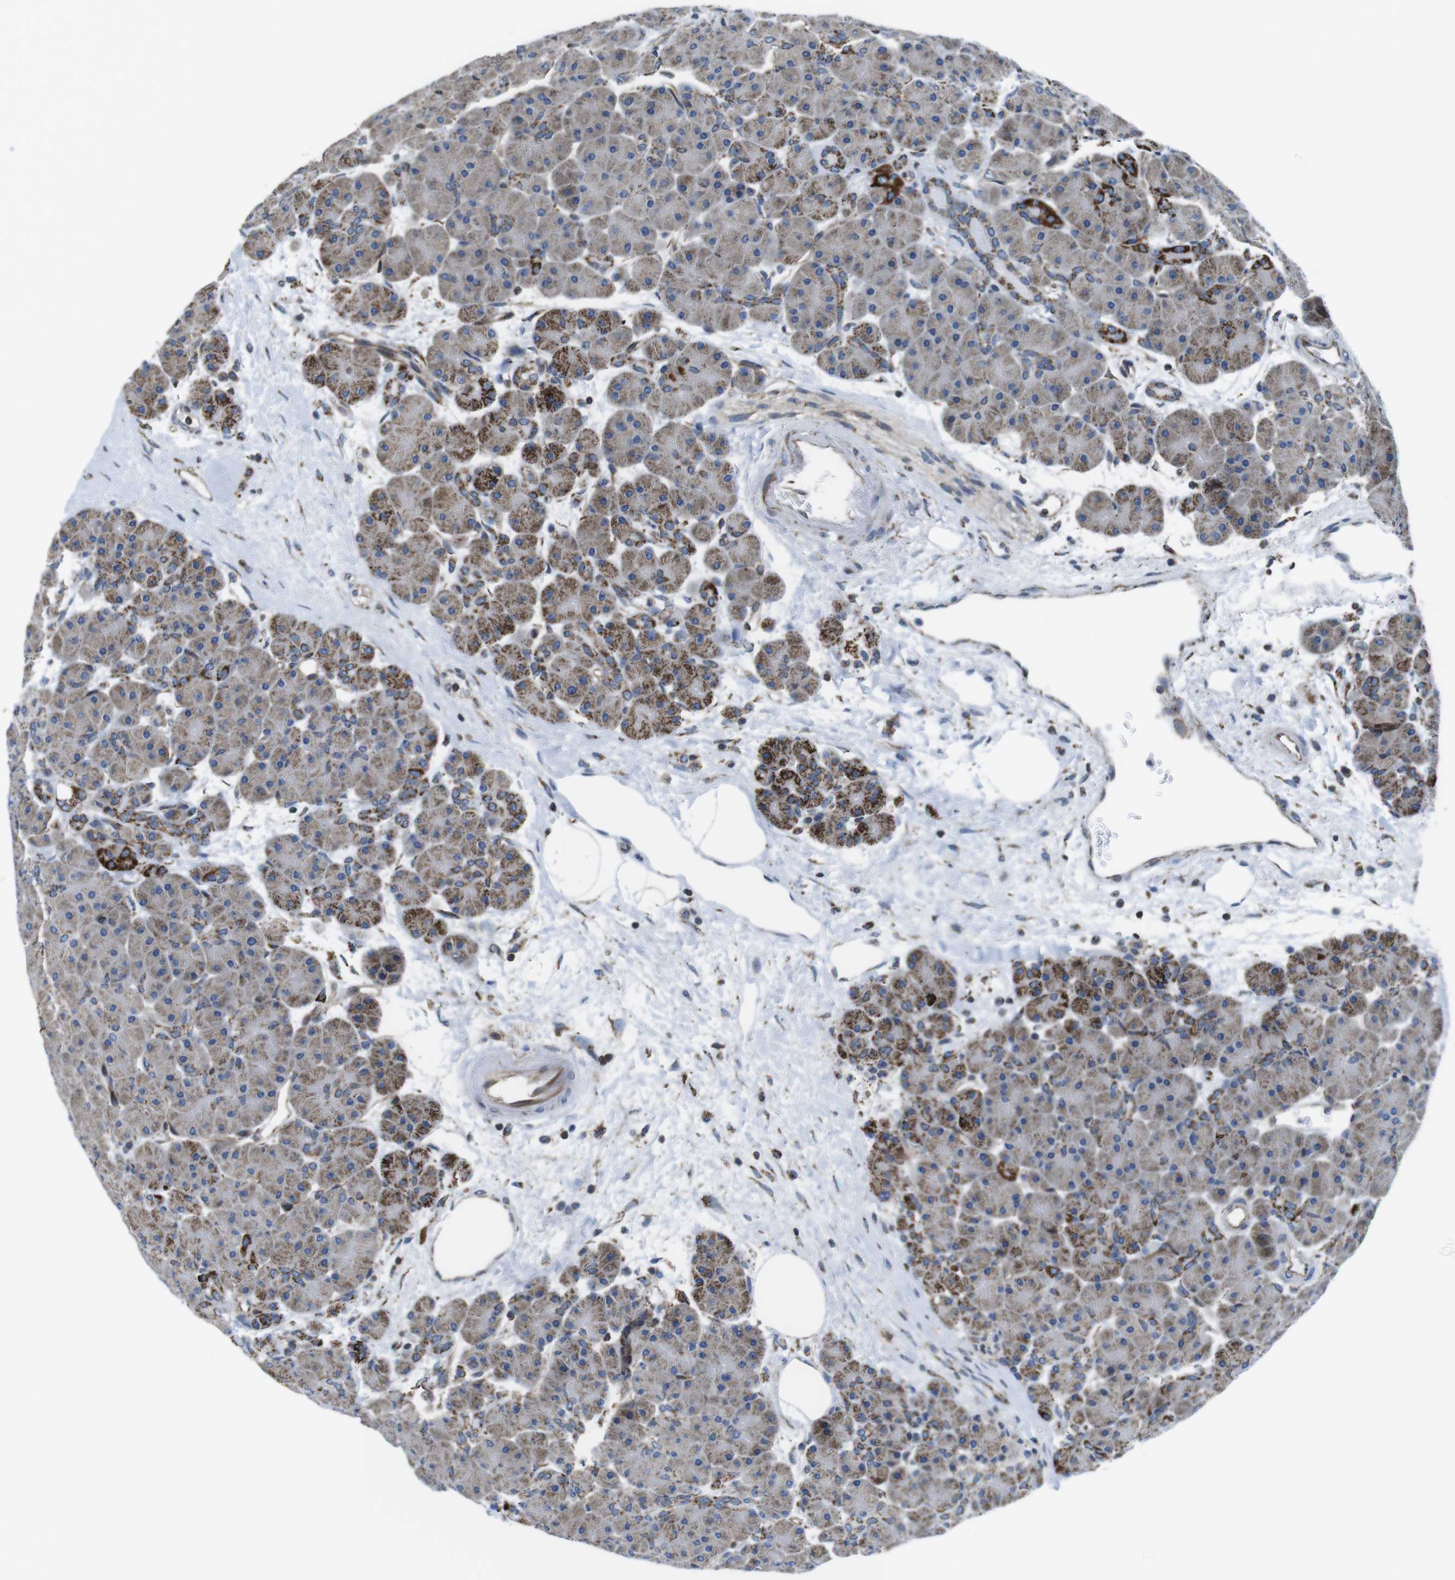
{"staining": {"intensity": "moderate", "quantity": "<25%", "location": "cytoplasmic/membranous"}, "tissue": "pancreas", "cell_type": "Exocrine glandular cells", "image_type": "normal", "snomed": [{"axis": "morphology", "description": "Normal tissue, NOS"}, {"axis": "topography", "description": "Pancreas"}], "caption": "This micrograph demonstrates benign pancreas stained with IHC to label a protein in brown. The cytoplasmic/membranous of exocrine glandular cells show moderate positivity for the protein. Nuclei are counter-stained blue.", "gene": "KCNE3", "patient": {"sex": "male", "age": 66}}